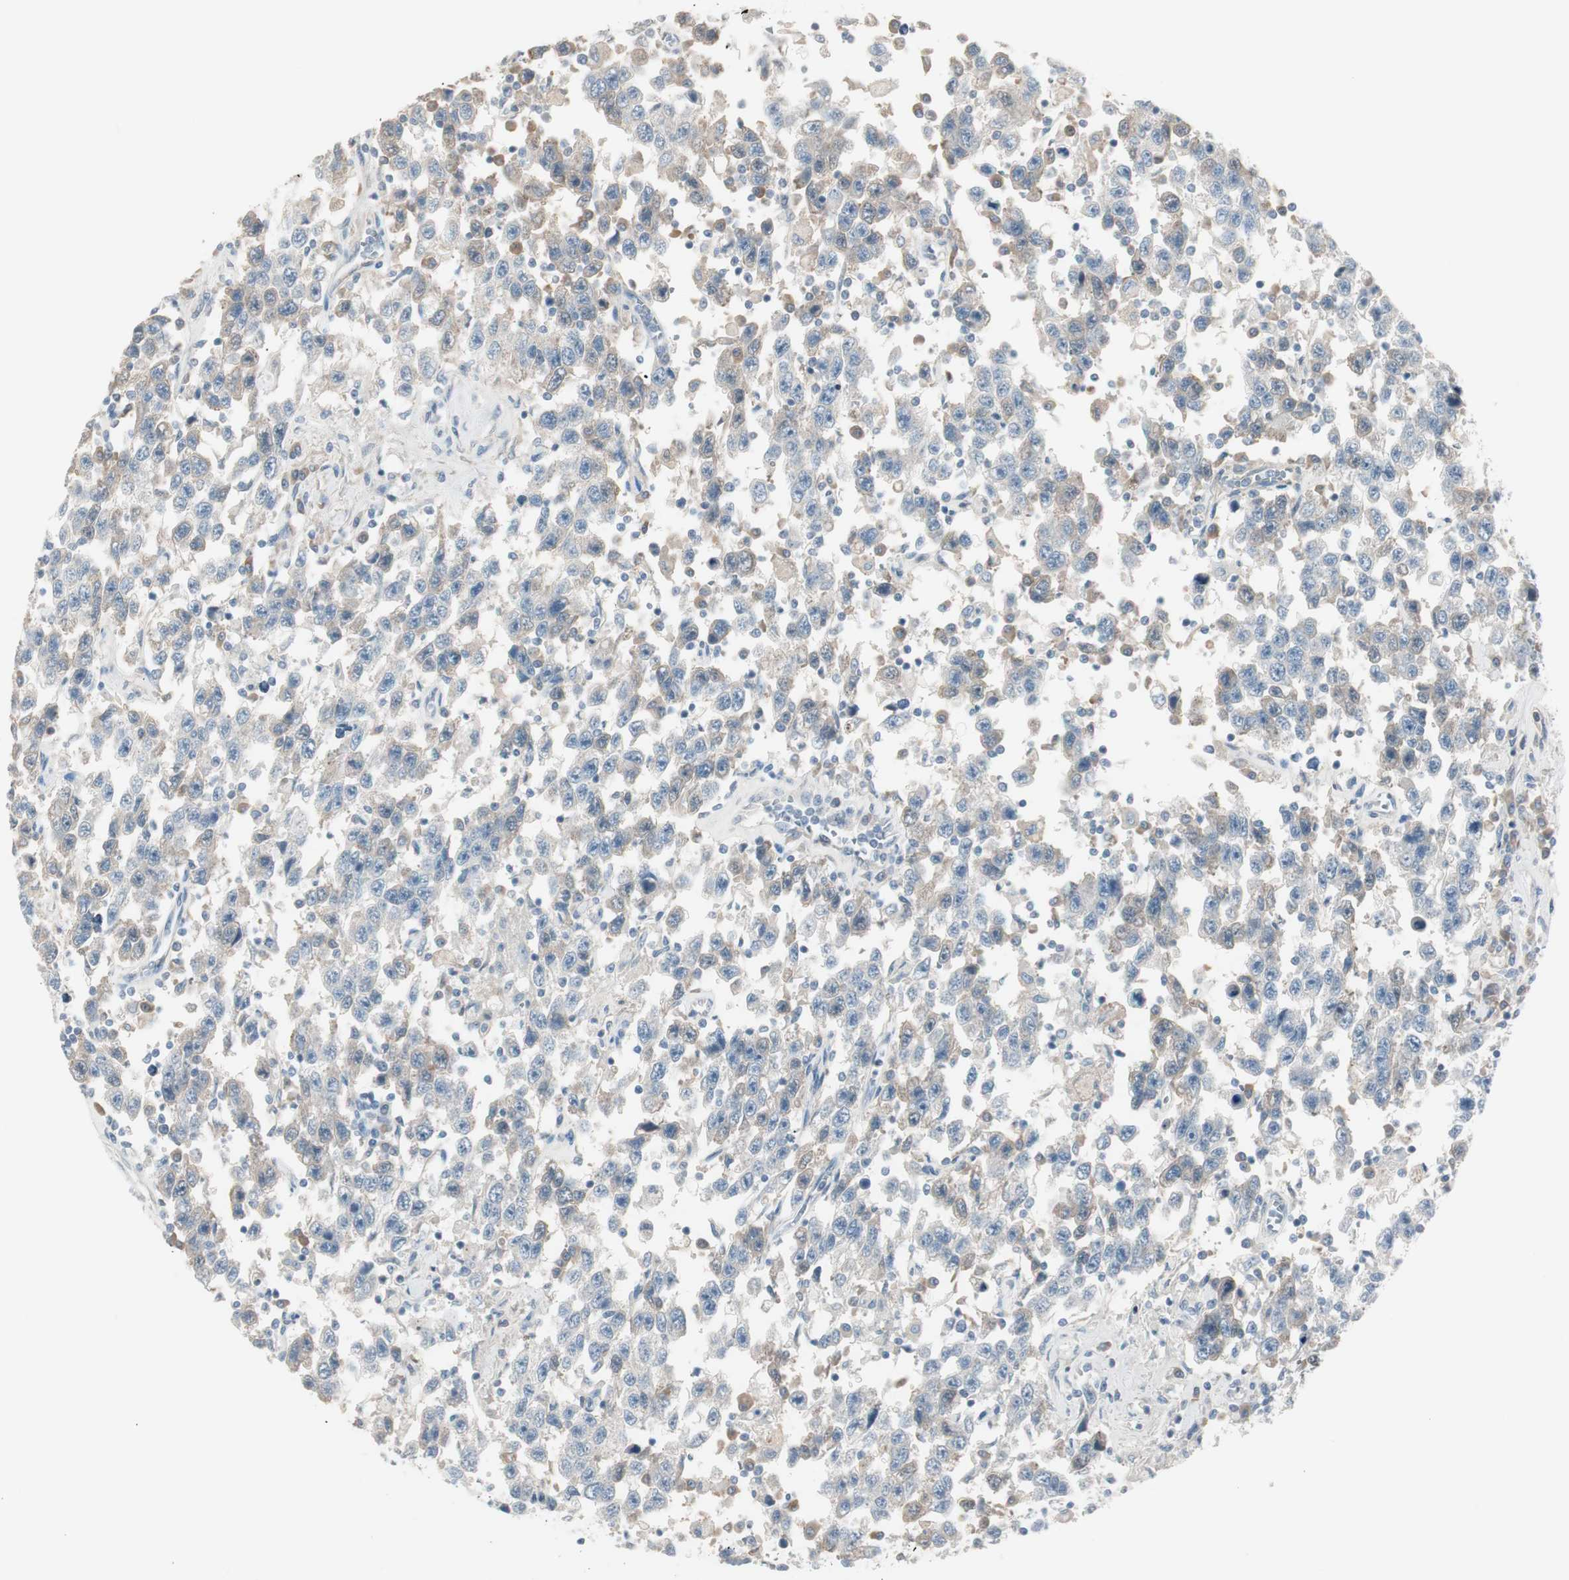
{"staining": {"intensity": "weak", "quantity": "25%-75%", "location": "cytoplasmic/membranous"}, "tissue": "testis cancer", "cell_type": "Tumor cells", "image_type": "cancer", "snomed": [{"axis": "morphology", "description": "Seminoma, NOS"}, {"axis": "topography", "description": "Testis"}], "caption": "A photomicrograph of seminoma (testis) stained for a protein exhibits weak cytoplasmic/membranous brown staining in tumor cells. The protein of interest is stained brown, and the nuclei are stained in blue (DAB (3,3'-diaminobenzidine) IHC with brightfield microscopy, high magnification).", "gene": "MAPRE3", "patient": {"sex": "male", "age": 41}}